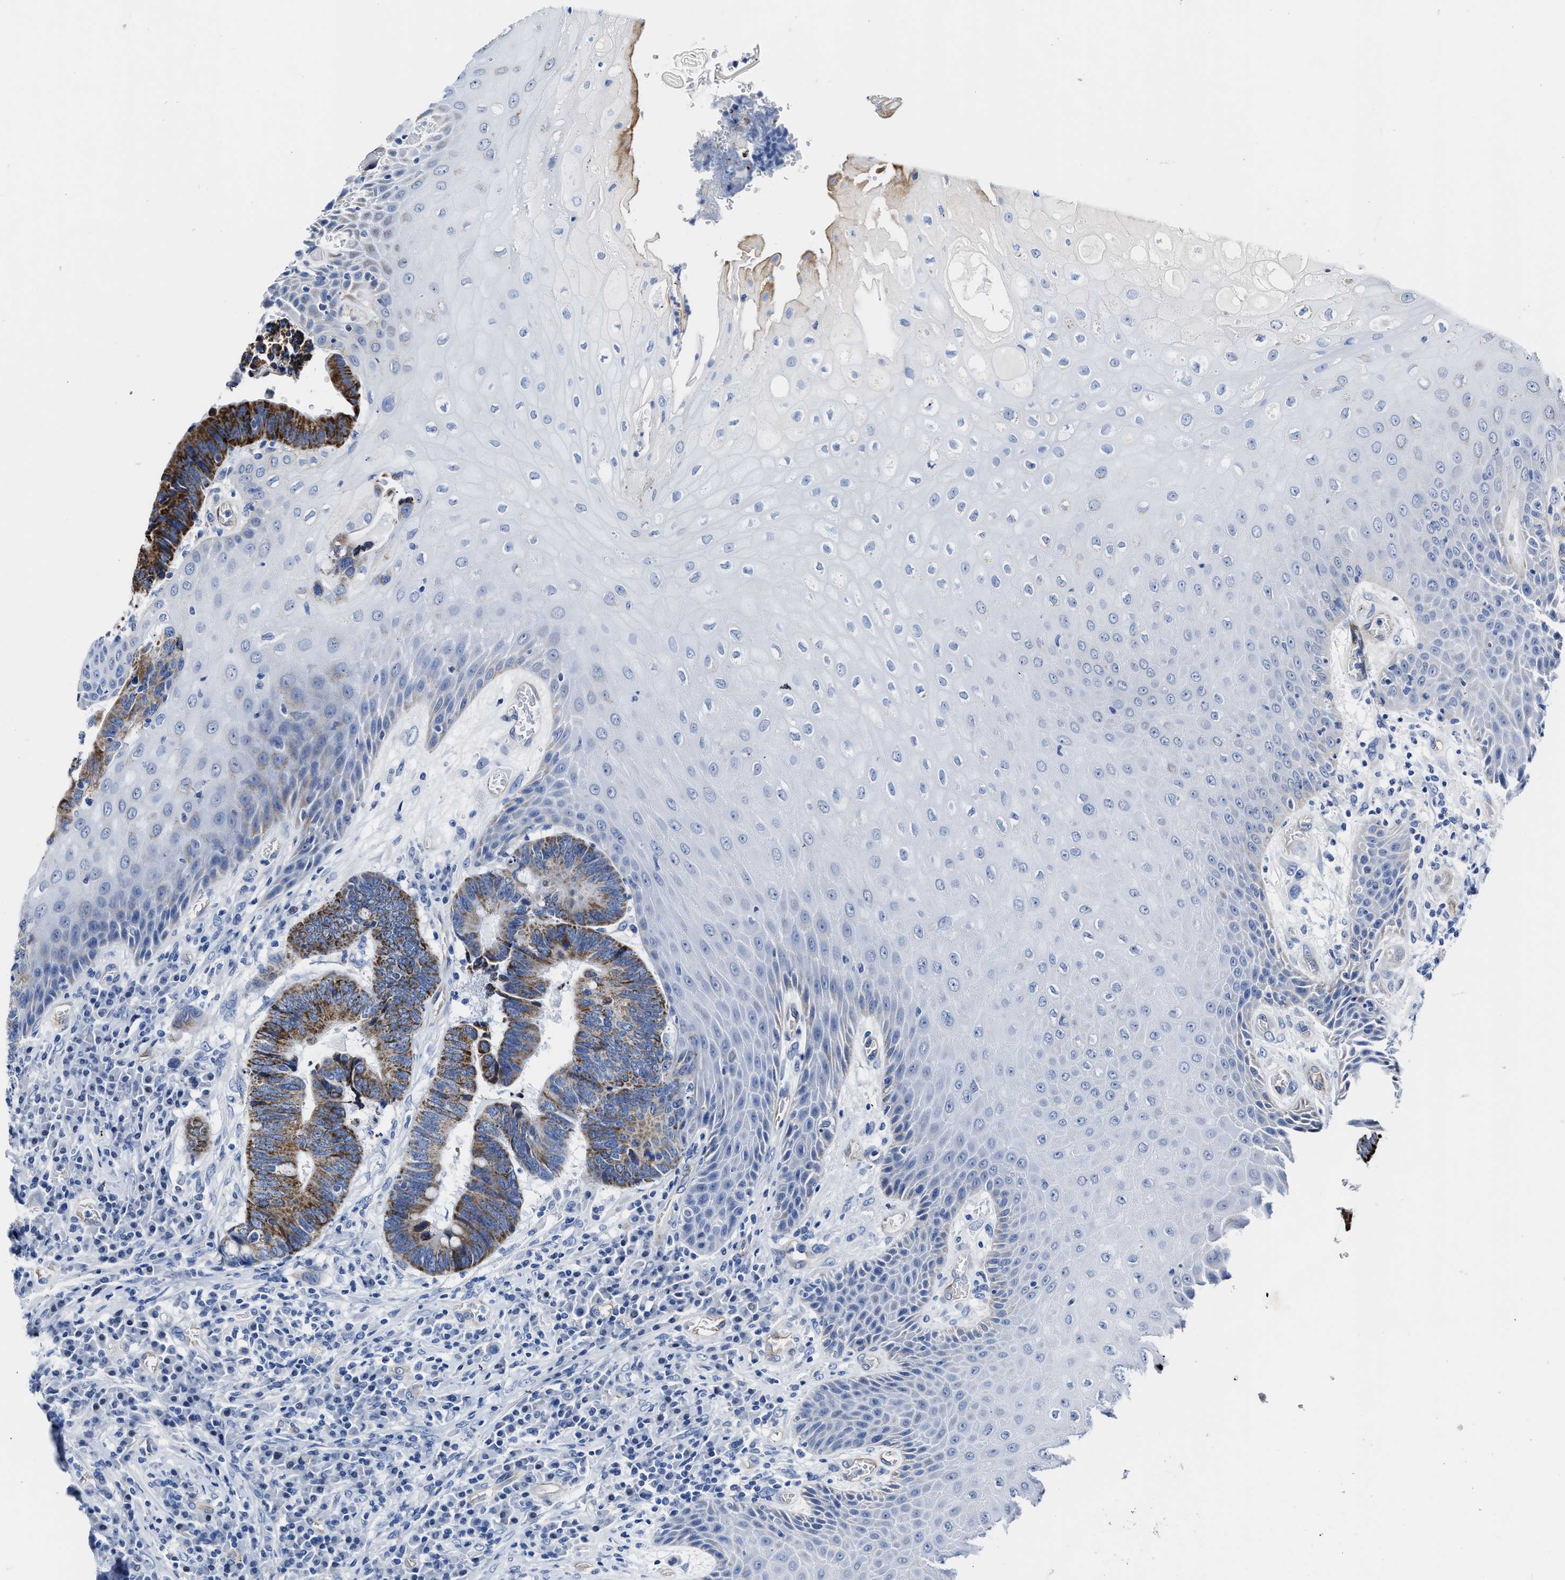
{"staining": {"intensity": "strong", "quantity": ">75%", "location": "cytoplasmic/membranous"}, "tissue": "colorectal cancer", "cell_type": "Tumor cells", "image_type": "cancer", "snomed": [{"axis": "morphology", "description": "Adenocarcinoma, NOS"}, {"axis": "topography", "description": "Rectum"}, {"axis": "topography", "description": "Anal"}], "caption": "Immunohistochemical staining of human colorectal adenocarcinoma reveals high levels of strong cytoplasmic/membranous expression in about >75% of tumor cells. Nuclei are stained in blue.", "gene": "KCNMB3", "patient": {"sex": "female", "age": 89}}